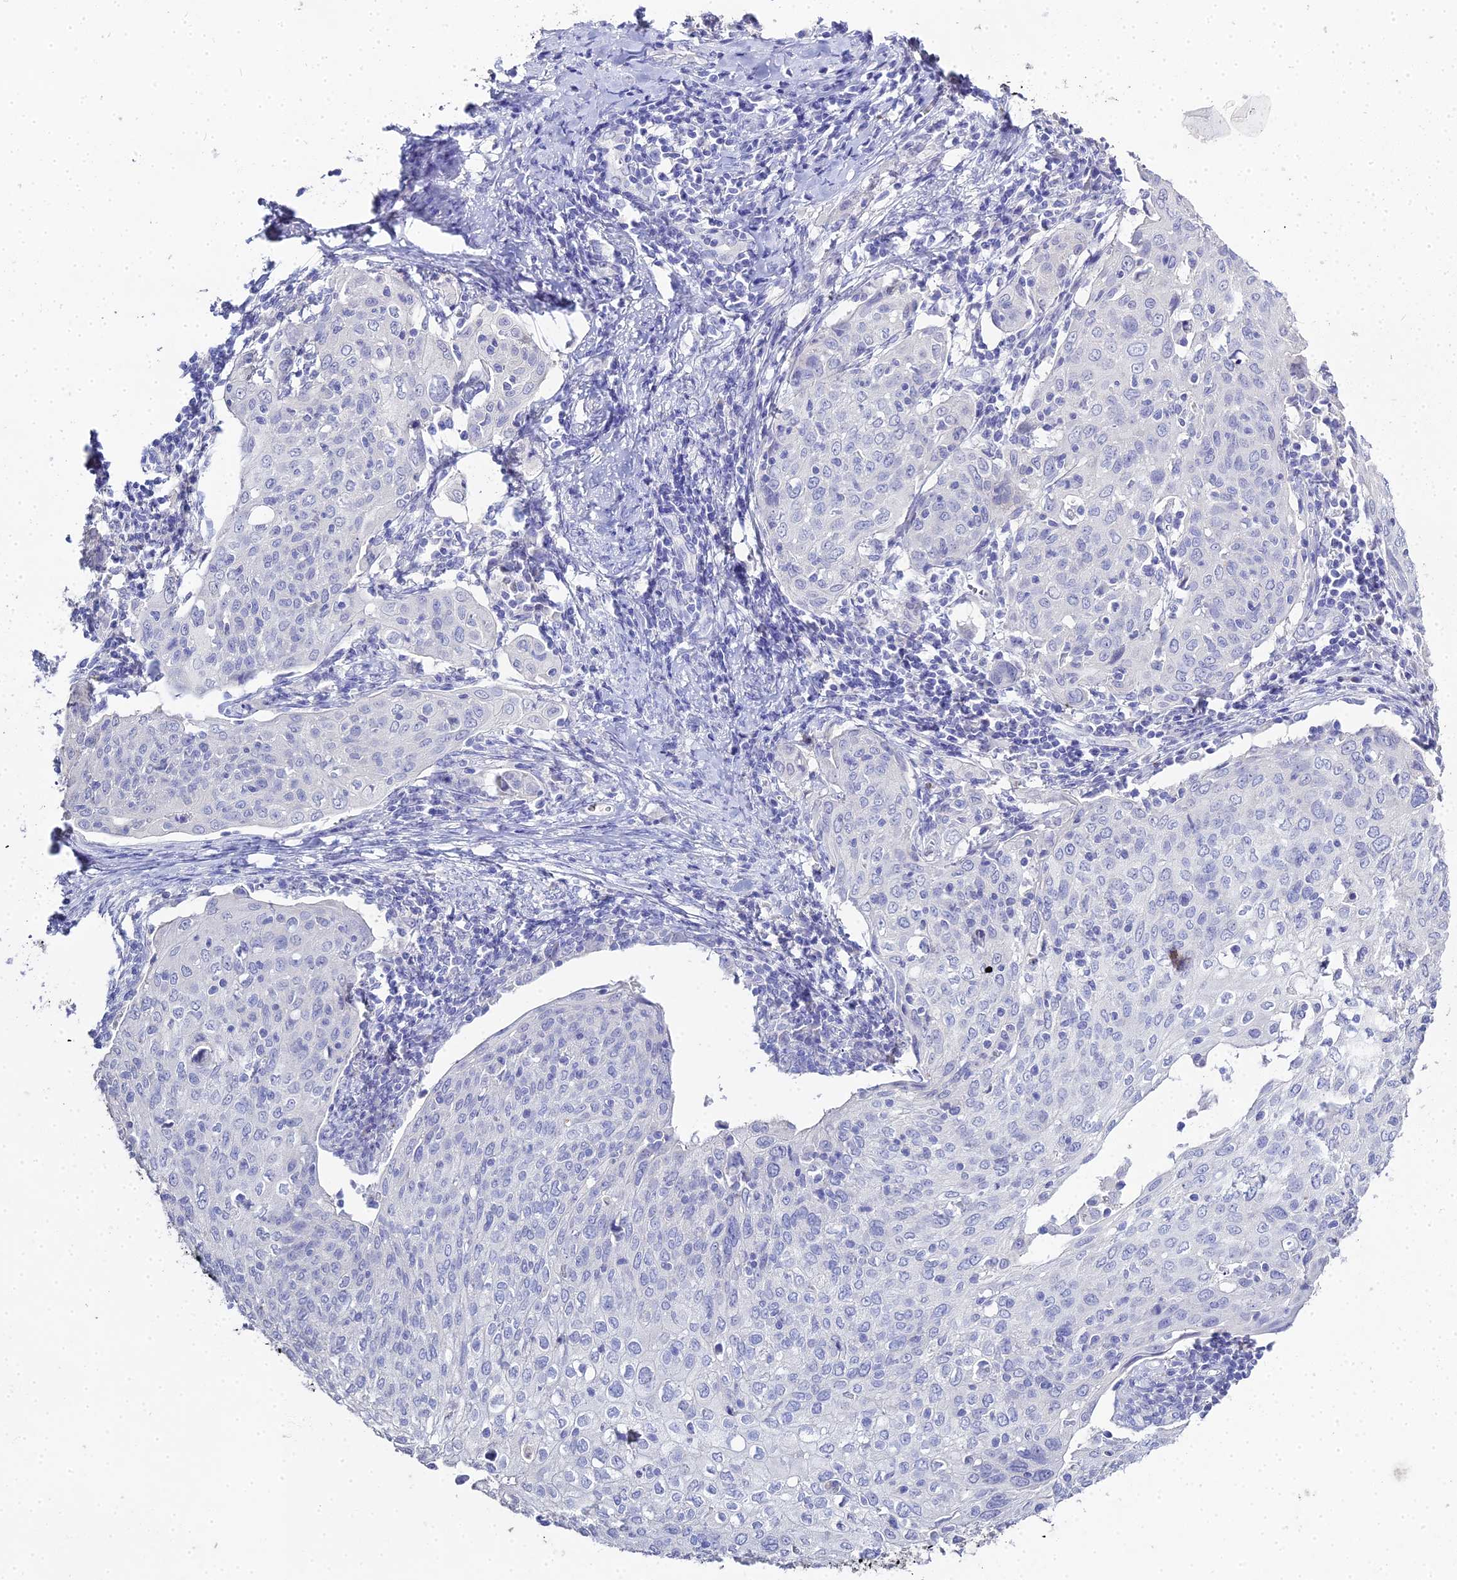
{"staining": {"intensity": "negative", "quantity": "none", "location": "none"}, "tissue": "cervical cancer", "cell_type": "Tumor cells", "image_type": "cancer", "snomed": [{"axis": "morphology", "description": "Squamous cell carcinoma, NOS"}, {"axis": "topography", "description": "Cervix"}], "caption": "Cervical squamous cell carcinoma stained for a protein using immunohistochemistry exhibits no expression tumor cells.", "gene": "S100A7", "patient": {"sex": "female", "age": 67}}